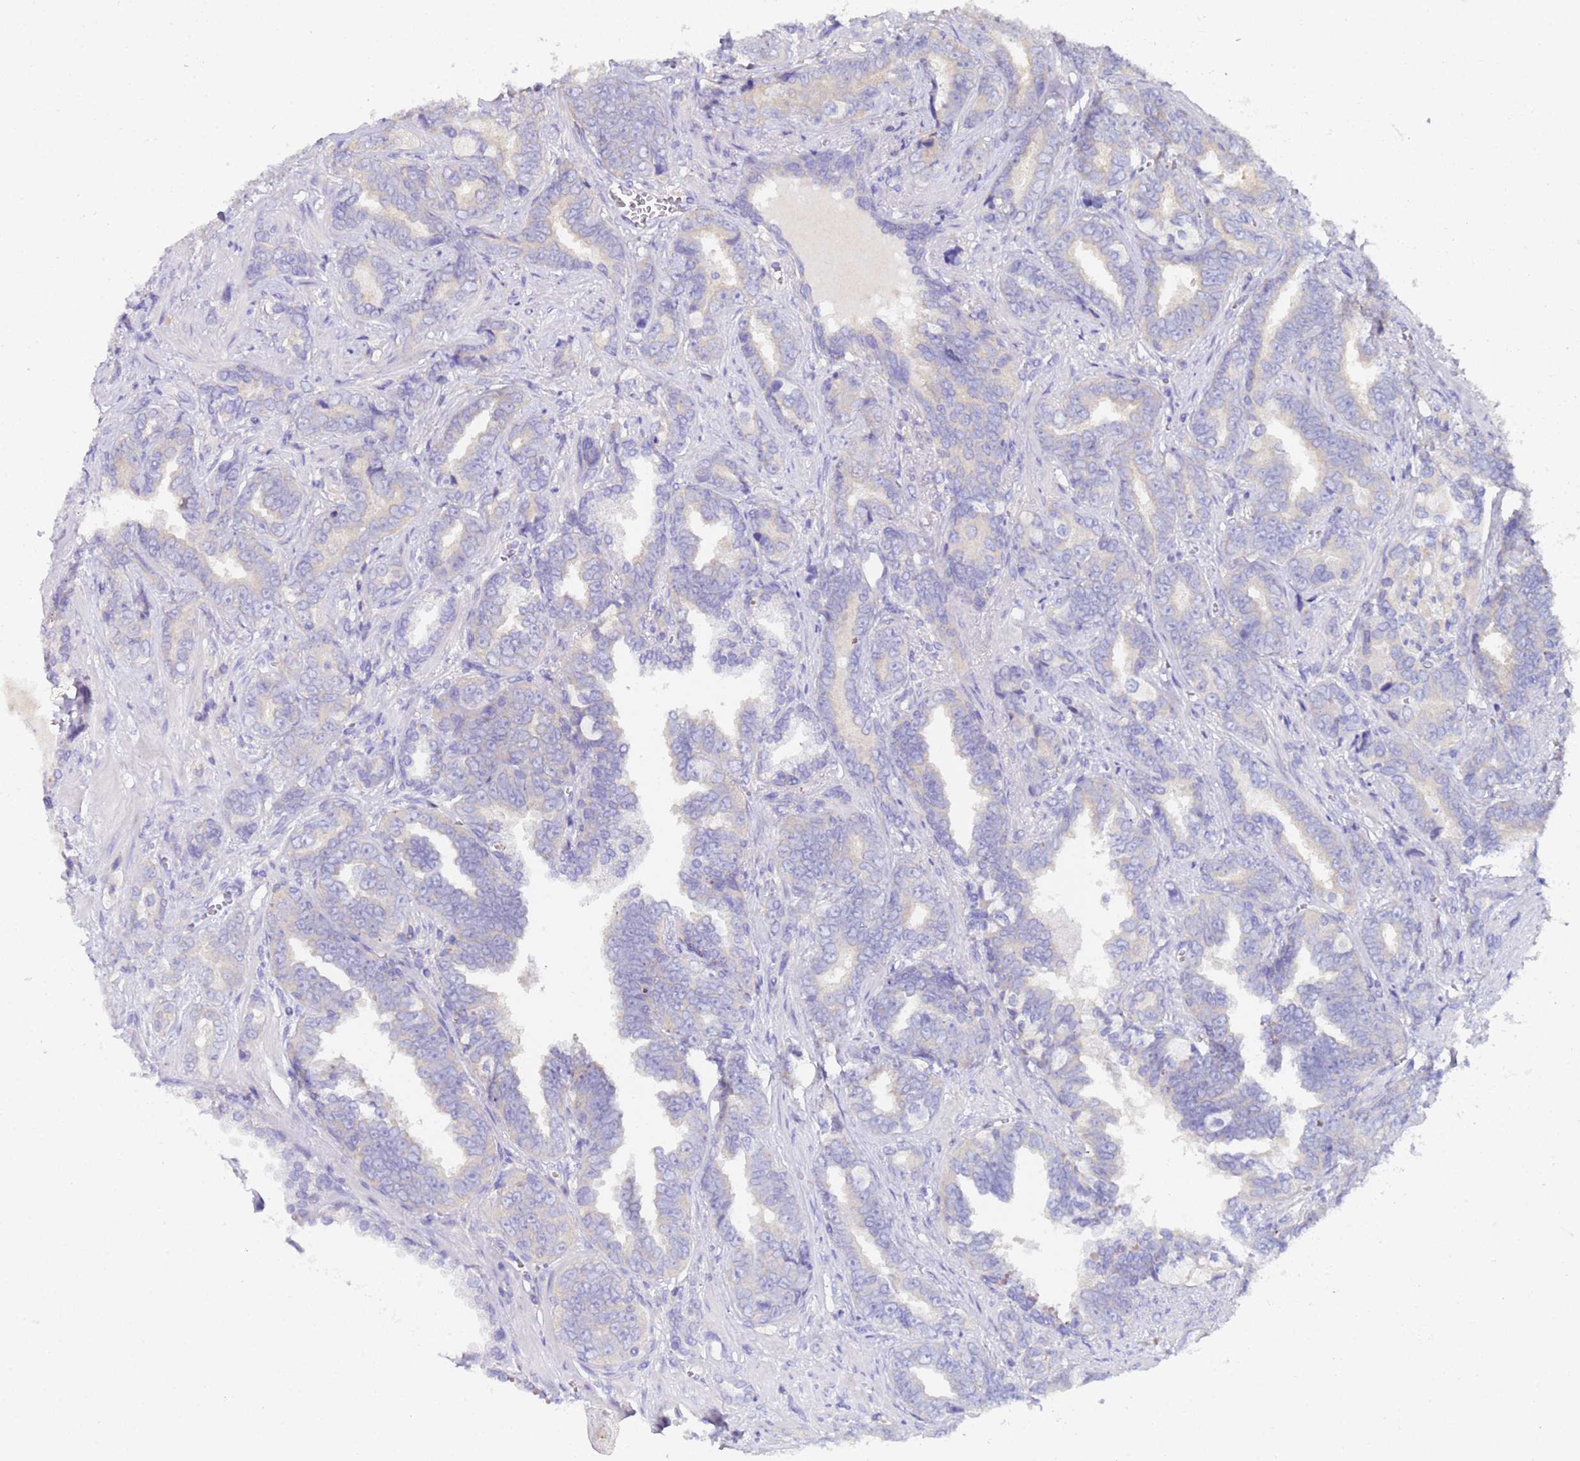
{"staining": {"intensity": "negative", "quantity": "none", "location": "none"}, "tissue": "prostate cancer", "cell_type": "Tumor cells", "image_type": "cancer", "snomed": [{"axis": "morphology", "description": "Adenocarcinoma, High grade"}, {"axis": "topography", "description": "Prostate"}], "caption": "Histopathology image shows no protein positivity in tumor cells of high-grade adenocarcinoma (prostate) tissue.", "gene": "UBE2O", "patient": {"sex": "male", "age": 67}}